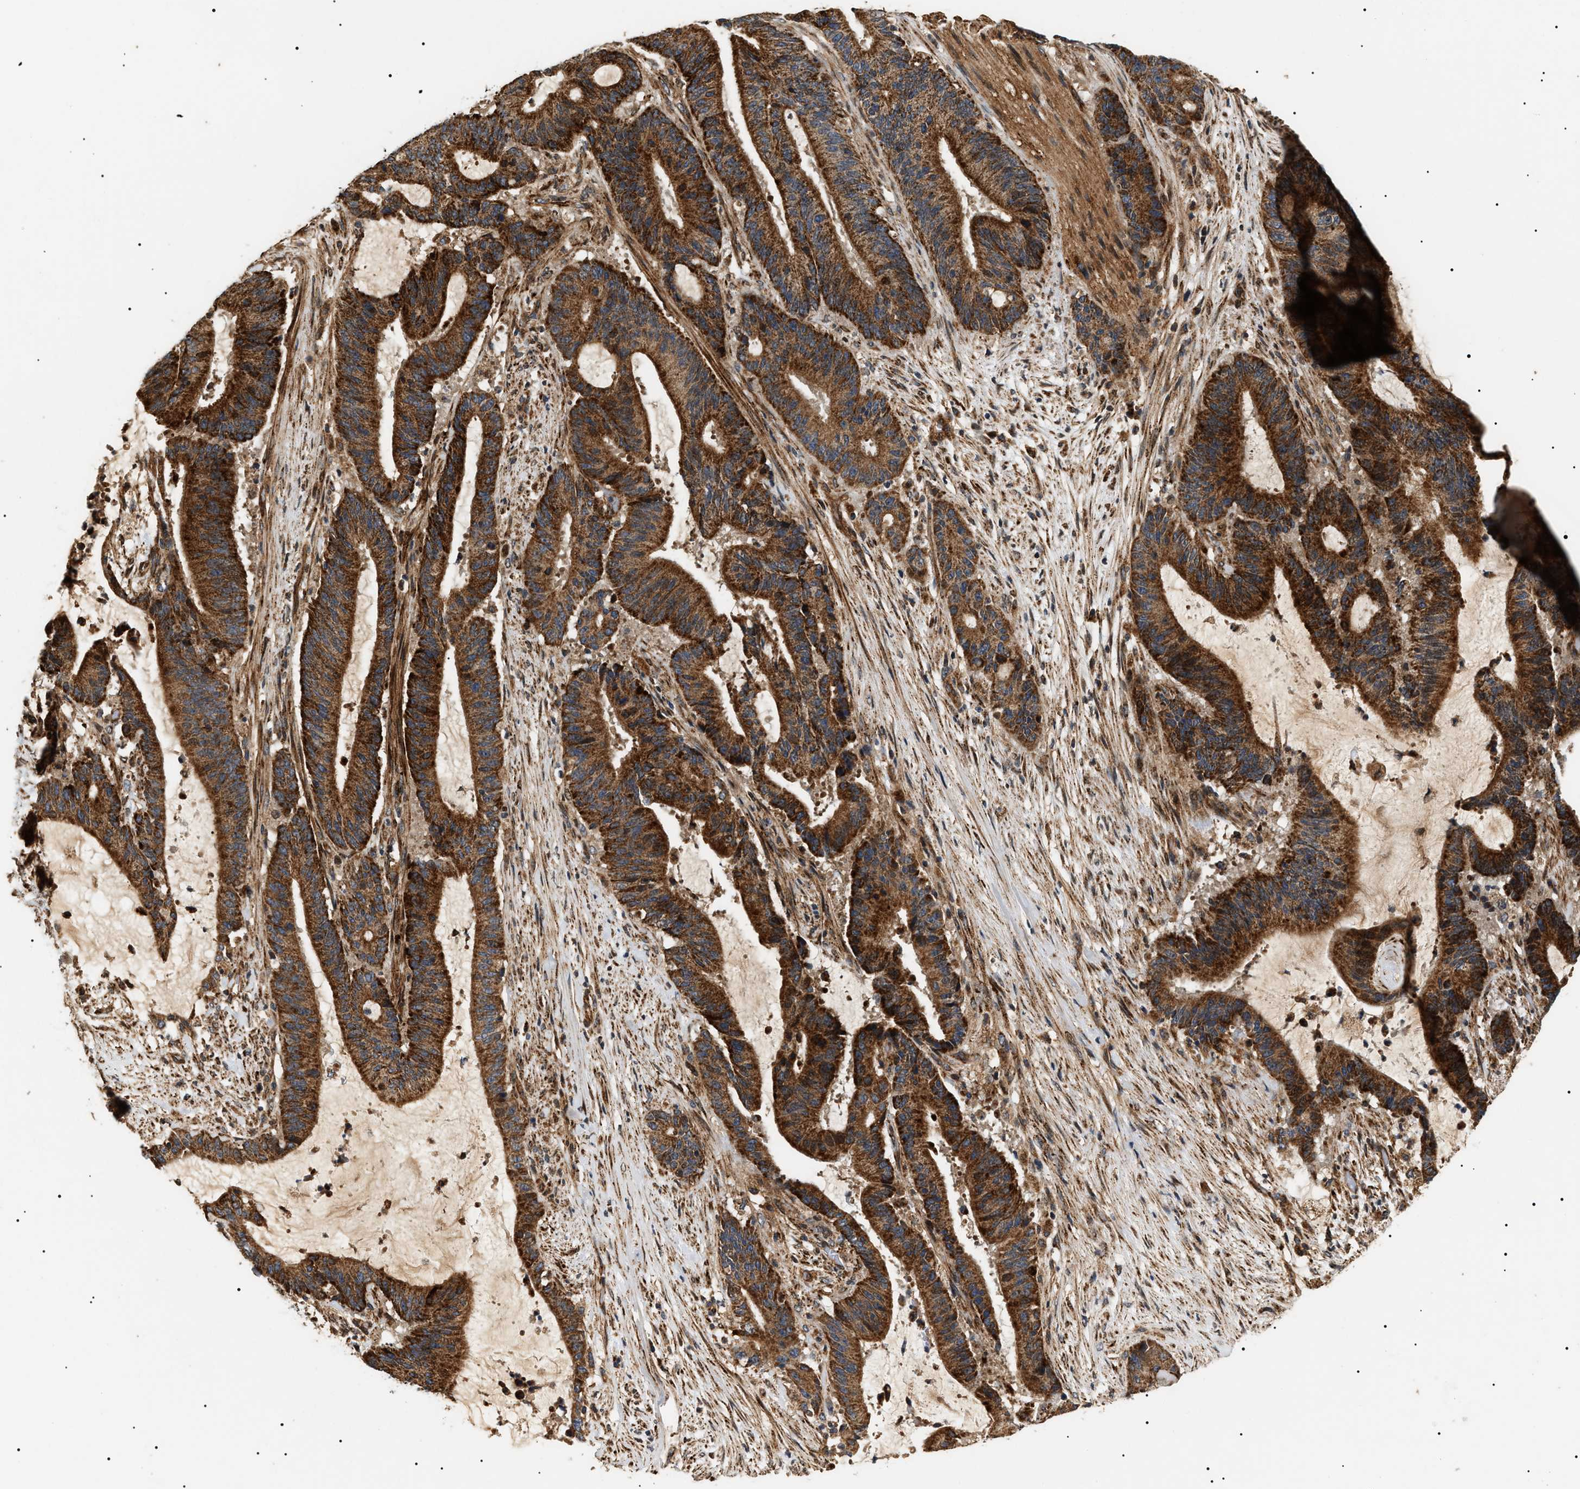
{"staining": {"intensity": "strong", "quantity": ">75%", "location": "cytoplasmic/membranous"}, "tissue": "liver cancer", "cell_type": "Tumor cells", "image_type": "cancer", "snomed": [{"axis": "morphology", "description": "Normal tissue, NOS"}, {"axis": "morphology", "description": "Cholangiocarcinoma"}, {"axis": "topography", "description": "Liver"}, {"axis": "topography", "description": "Peripheral nerve tissue"}], "caption": "Human cholangiocarcinoma (liver) stained with a brown dye demonstrates strong cytoplasmic/membranous positive staining in about >75% of tumor cells.", "gene": "ZBTB26", "patient": {"sex": "female", "age": 73}}